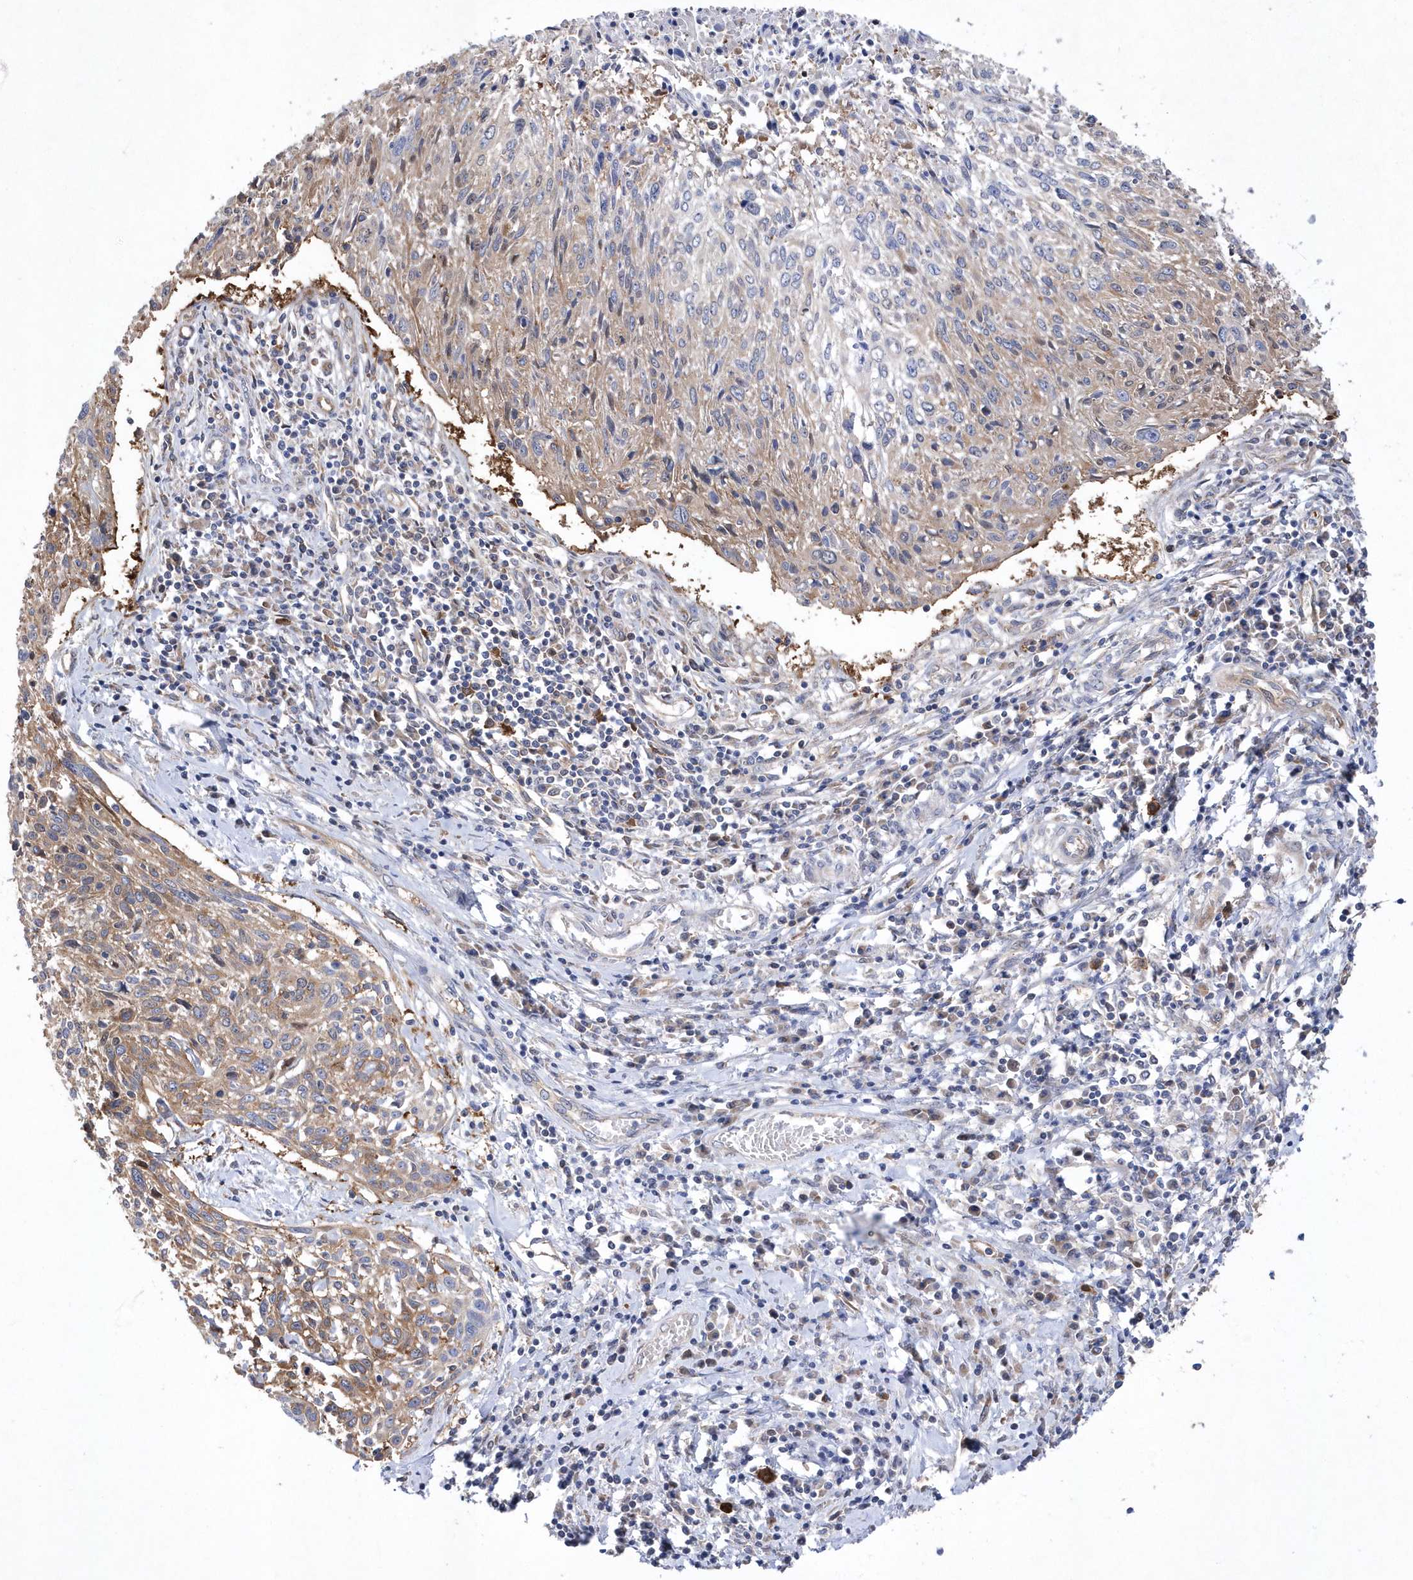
{"staining": {"intensity": "weak", "quantity": ">75%", "location": "cytoplasmic/membranous"}, "tissue": "cervical cancer", "cell_type": "Tumor cells", "image_type": "cancer", "snomed": [{"axis": "morphology", "description": "Squamous cell carcinoma, NOS"}, {"axis": "topography", "description": "Cervix"}], "caption": "Squamous cell carcinoma (cervical) stained for a protein (brown) shows weak cytoplasmic/membranous positive expression in approximately >75% of tumor cells.", "gene": "JKAMP", "patient": {"sex": "female", "age": 51}}